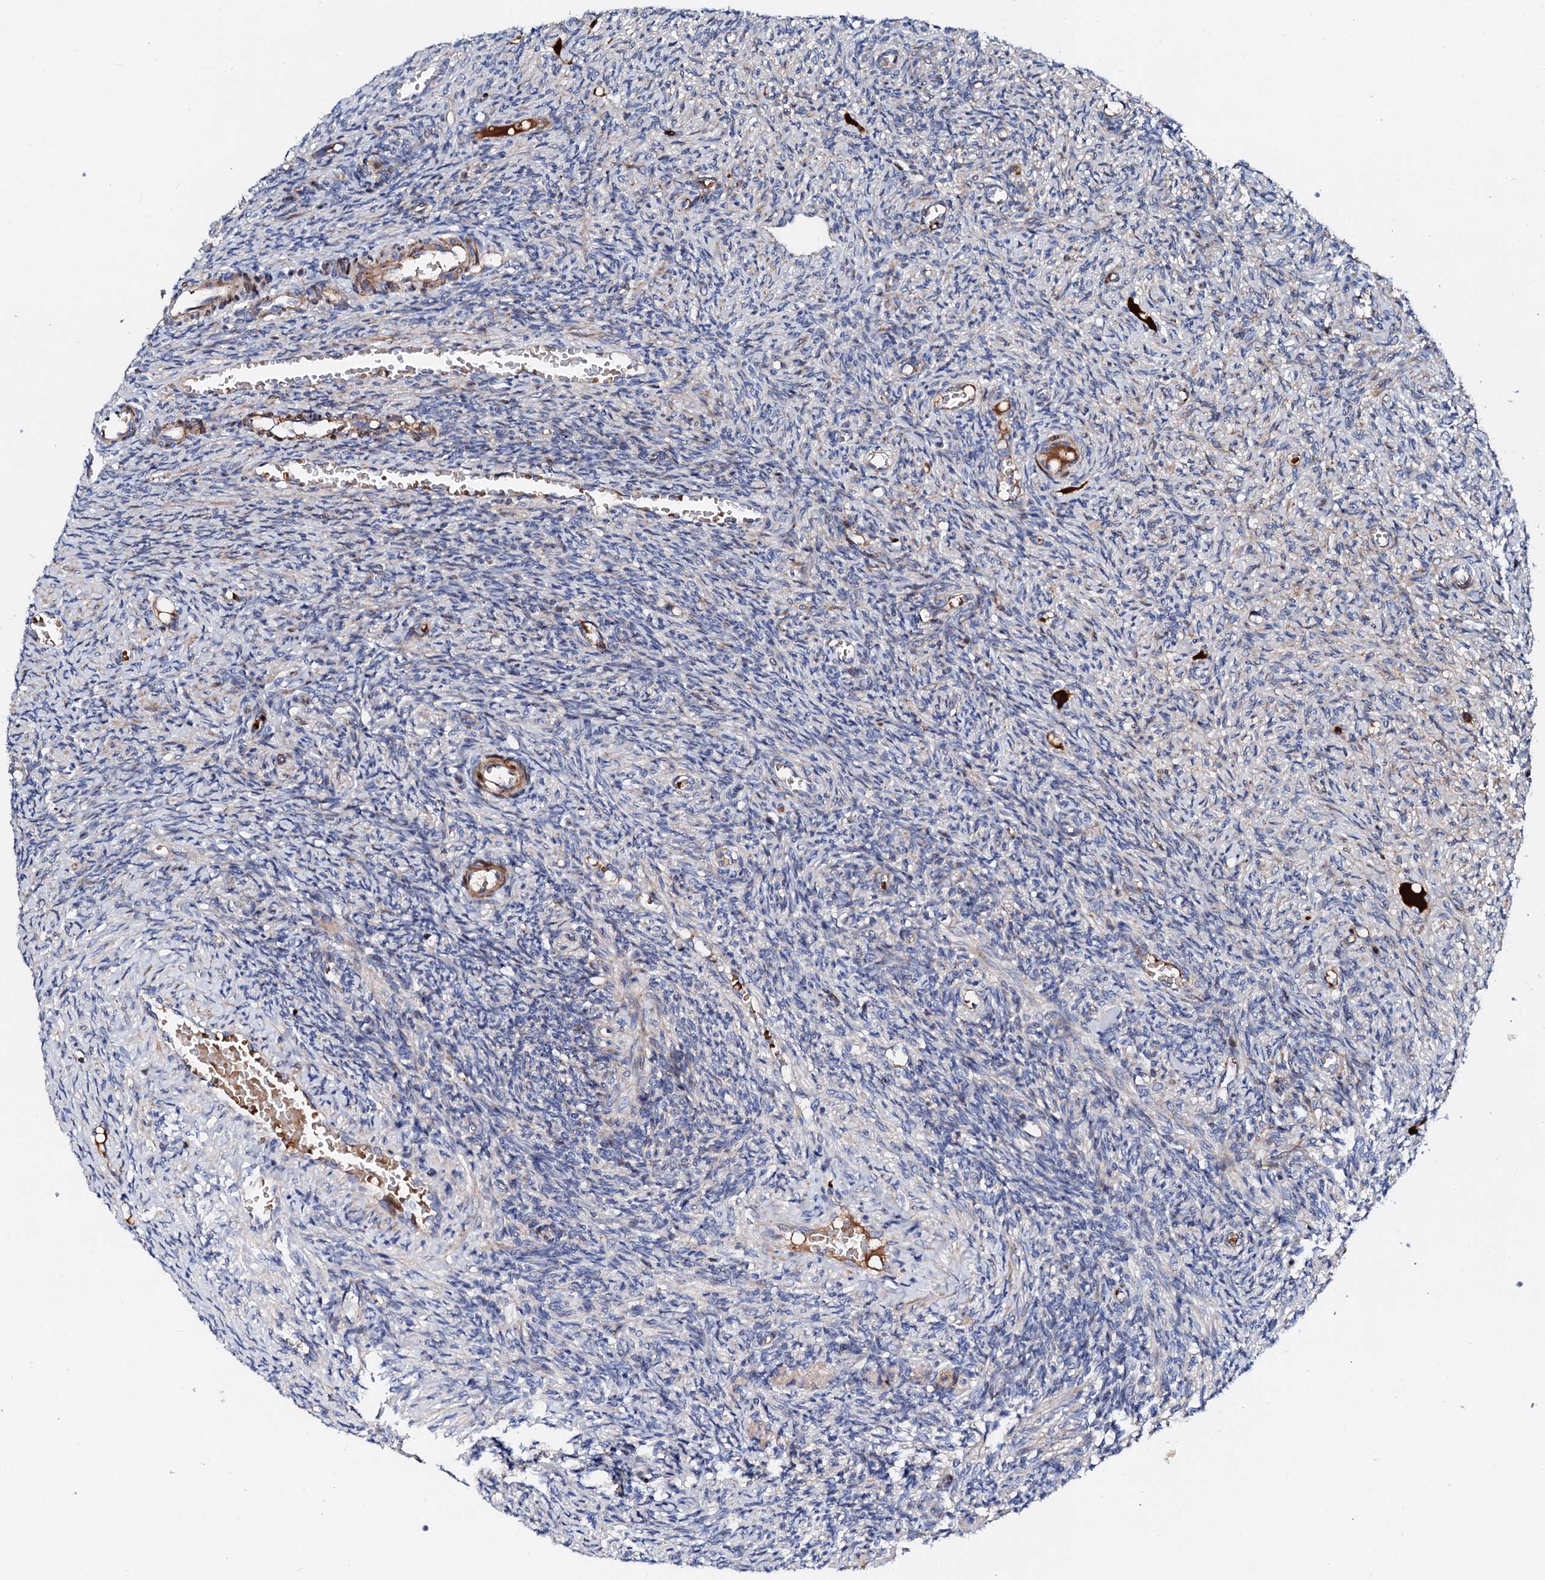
{"staining": {"intensity": "negative", "quantity": "none", "location": "none"}, "tissue": "ovary", "cell_type": "Follicle cells", "image_type": "normal", "snomed": [{"axis": "morphology", "description": "Normal tissue, NOS"}, {"axis": "topography", "description": "Ovary"}], "caption": "This is an immunohistochemistry (IHC) histopathology image of unremarkable human ovary. There is no expression in follicle cells.", "gene": "SLC10A7", "patient": {"sex": "female", "age": 27}}